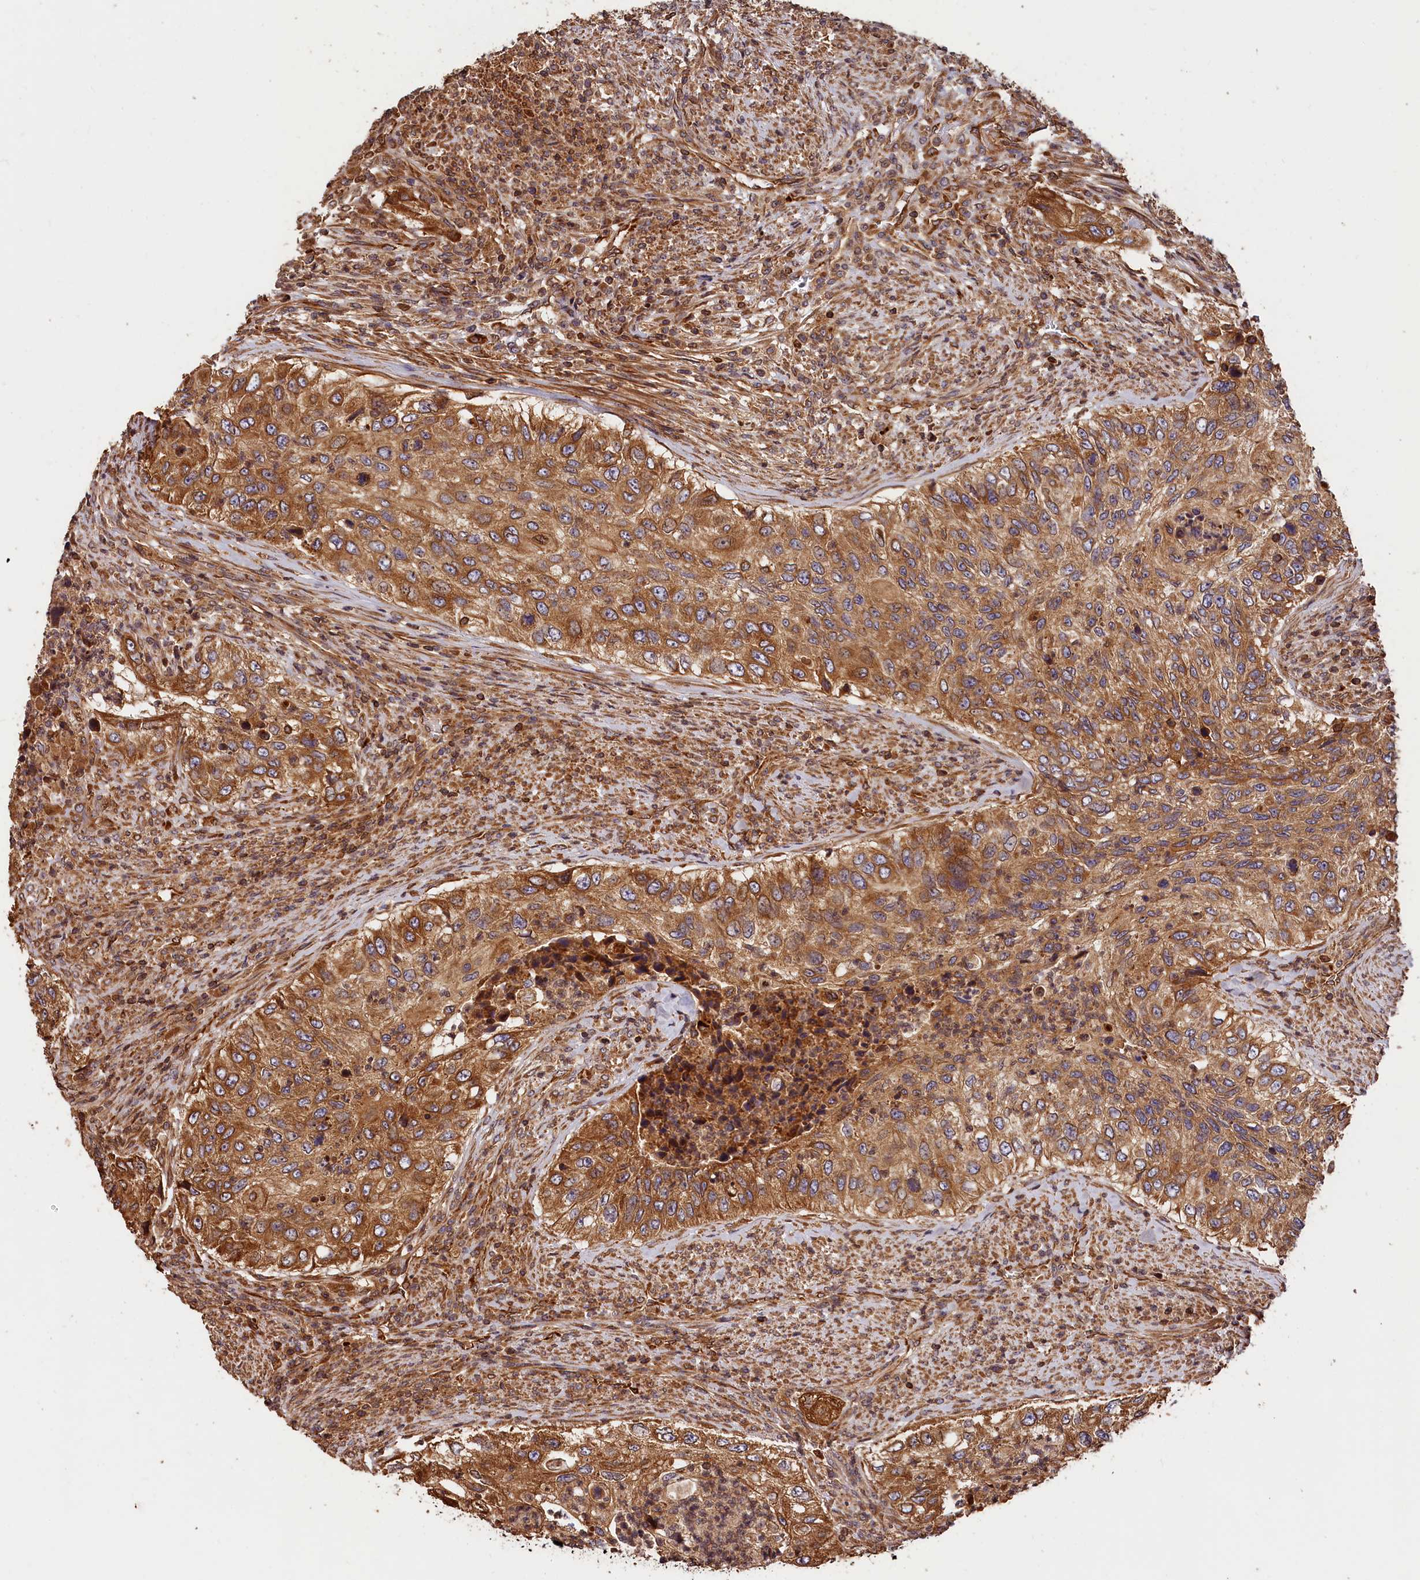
{"staining": {"intensity": "strong", "quantity": ">75%", "location": "cytoplasmic/membranous"}, "tissue": "urothelial cancer", "cell_type": "Tumor cells", "image_type": "cancer", "snomed": [{"axis": "morphology", "description": "Urothelial carcinoma, High grade"}, {"axis": "topography", "description": "Urinary bladder"}], "caption": "Tumor cells reveal strong cytoplasmic/membranous expression in about >75% of cells in urothelial cancer.", "gene": "HMOX2", "patient": {"sex": "female", "age": 60}}